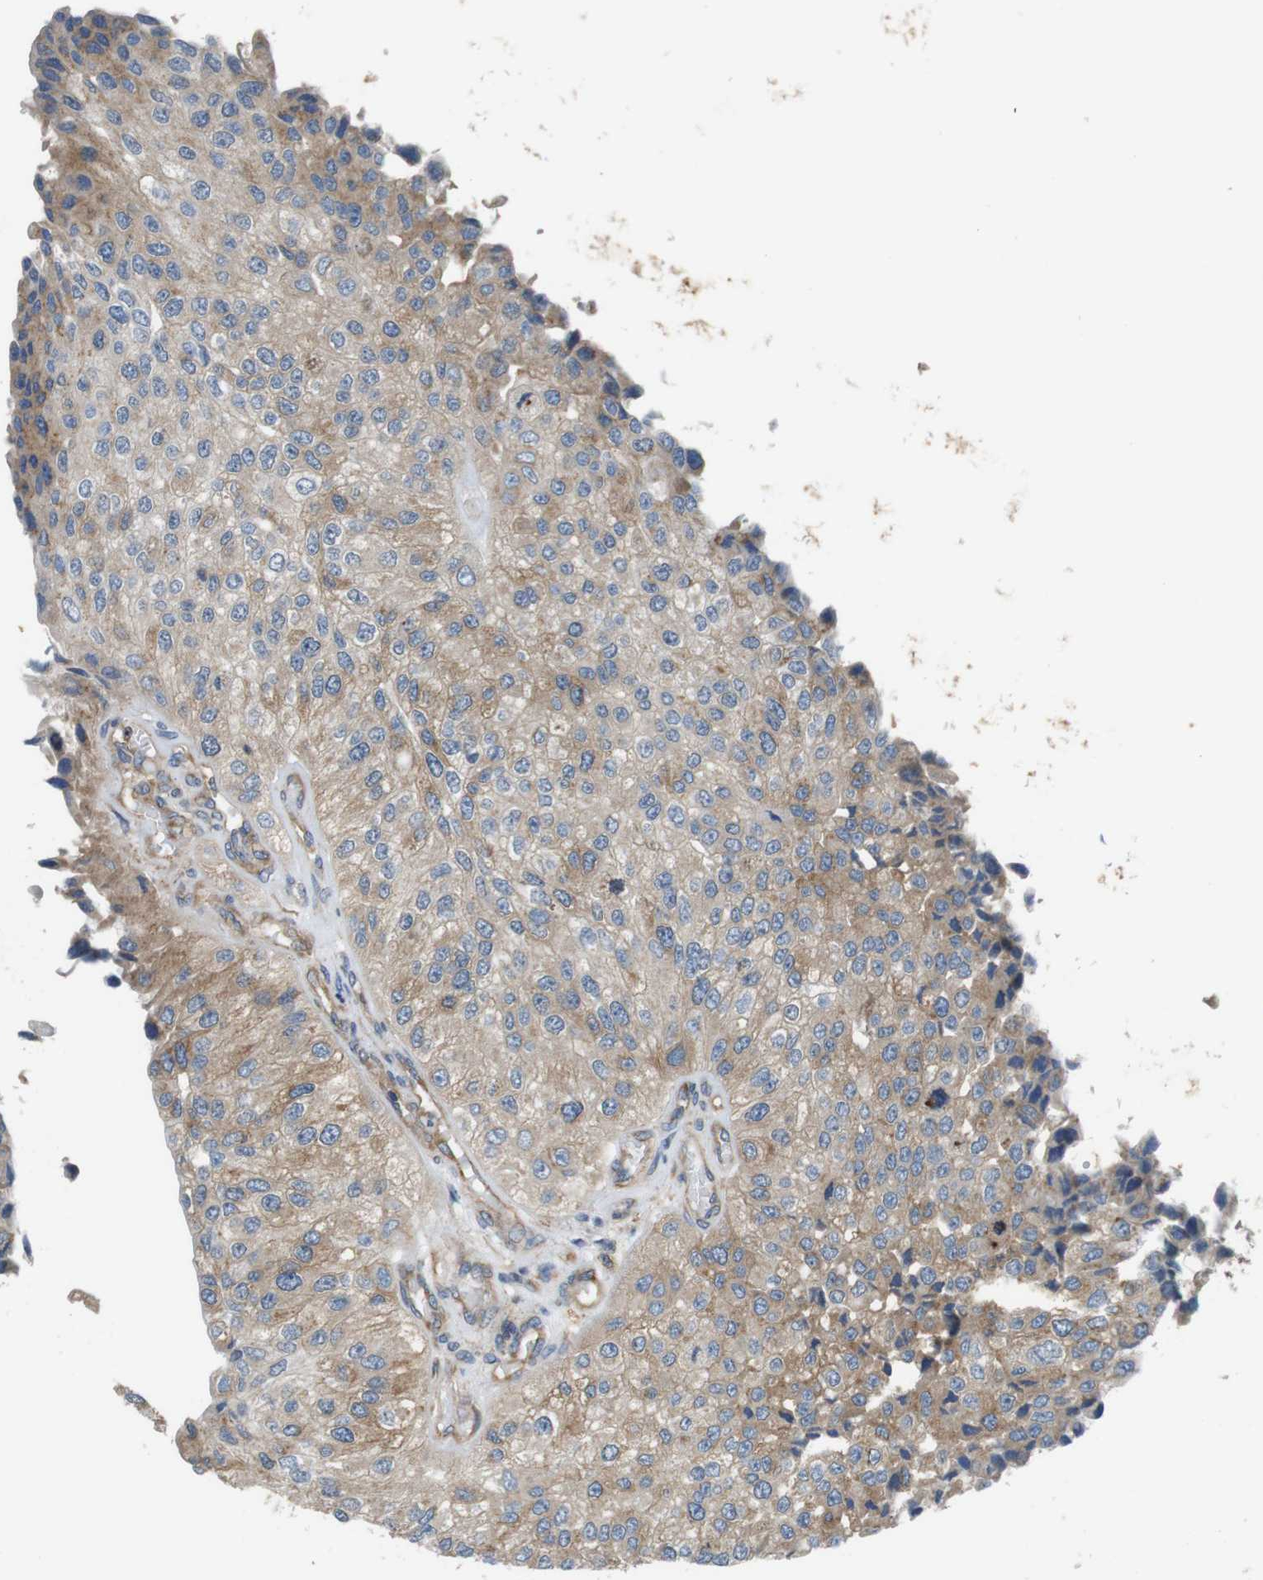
{"staining": {"intensity": "weak", "quantity": "25%-75%", "location": "cytoplasmic/membranous"}, "tissue": "urothelial cancer", "cell_type": "Tumor cells", "image_type": "cancer", "snomed": [{"axis": "morphology", "description": "Urothelial carcinoma, High grade"}, {"axis": "topography", "description": "Kidney"}, {"axis": "topography", "description": "Urinary bladder"}], "caption": "Immunohistochemical staining of urothelial cancer demonstrates low levels of weak cytoplasmic/membranous protein positivity in approximately 25%-75% of tumor cells.", "gene": "DCTN1", "patient": {"sex": "male", "age": 77}}